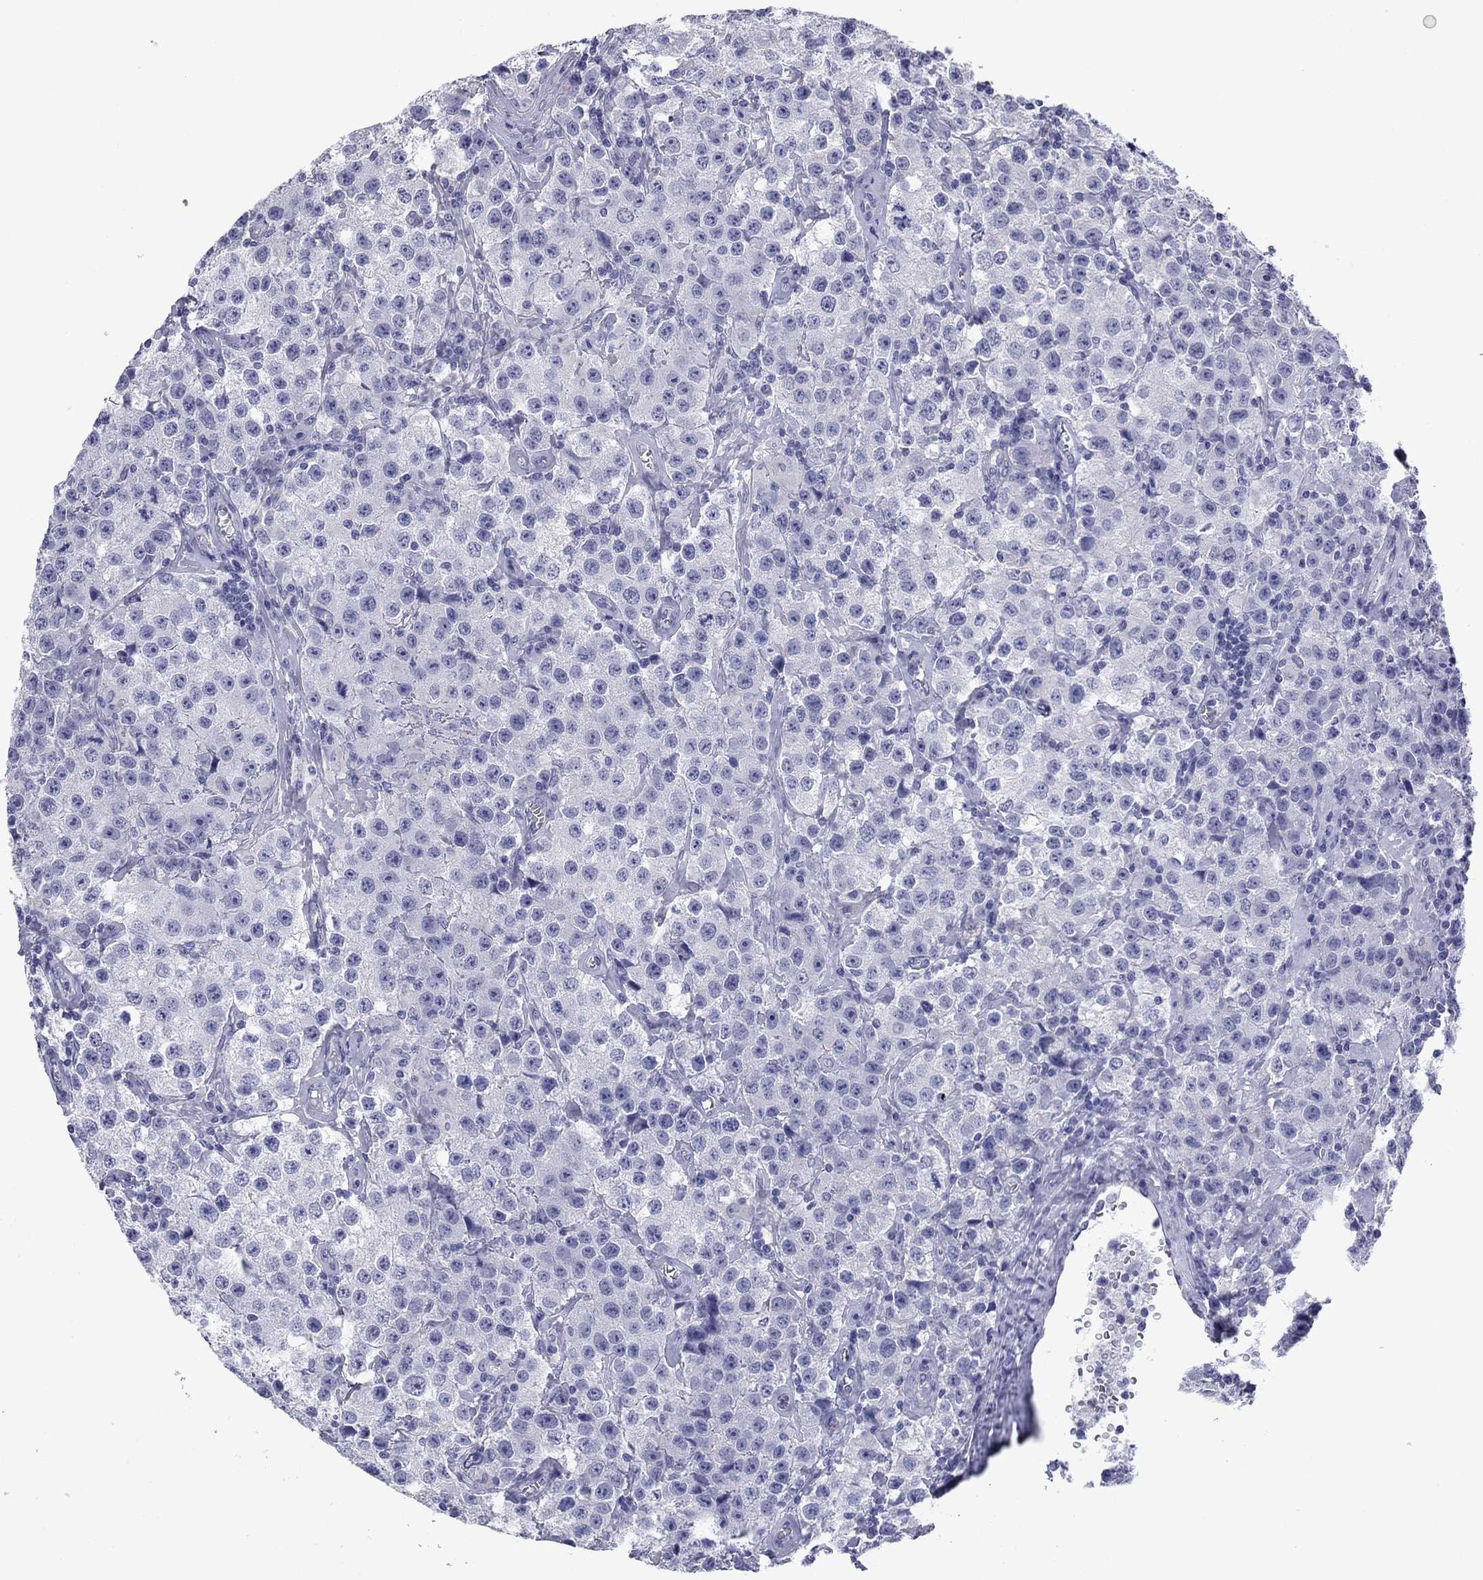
{"staining": {"intensity": "negative", "quantity": "none", "location": "none"}, "tissue": "testis cancer", "cell_type": "Tumor cells", "image_type": "cancer", "snomed": [{"axis": "morphology", "description": "Seminoma, NOS"}, {"axis": "topography", "description": "Testis"}], "caption": "Tumor cells are negative for brown protein staining in testis seminoma.", "gene": "PRKCG", "patient": {"sex": "male", "age": 52}}